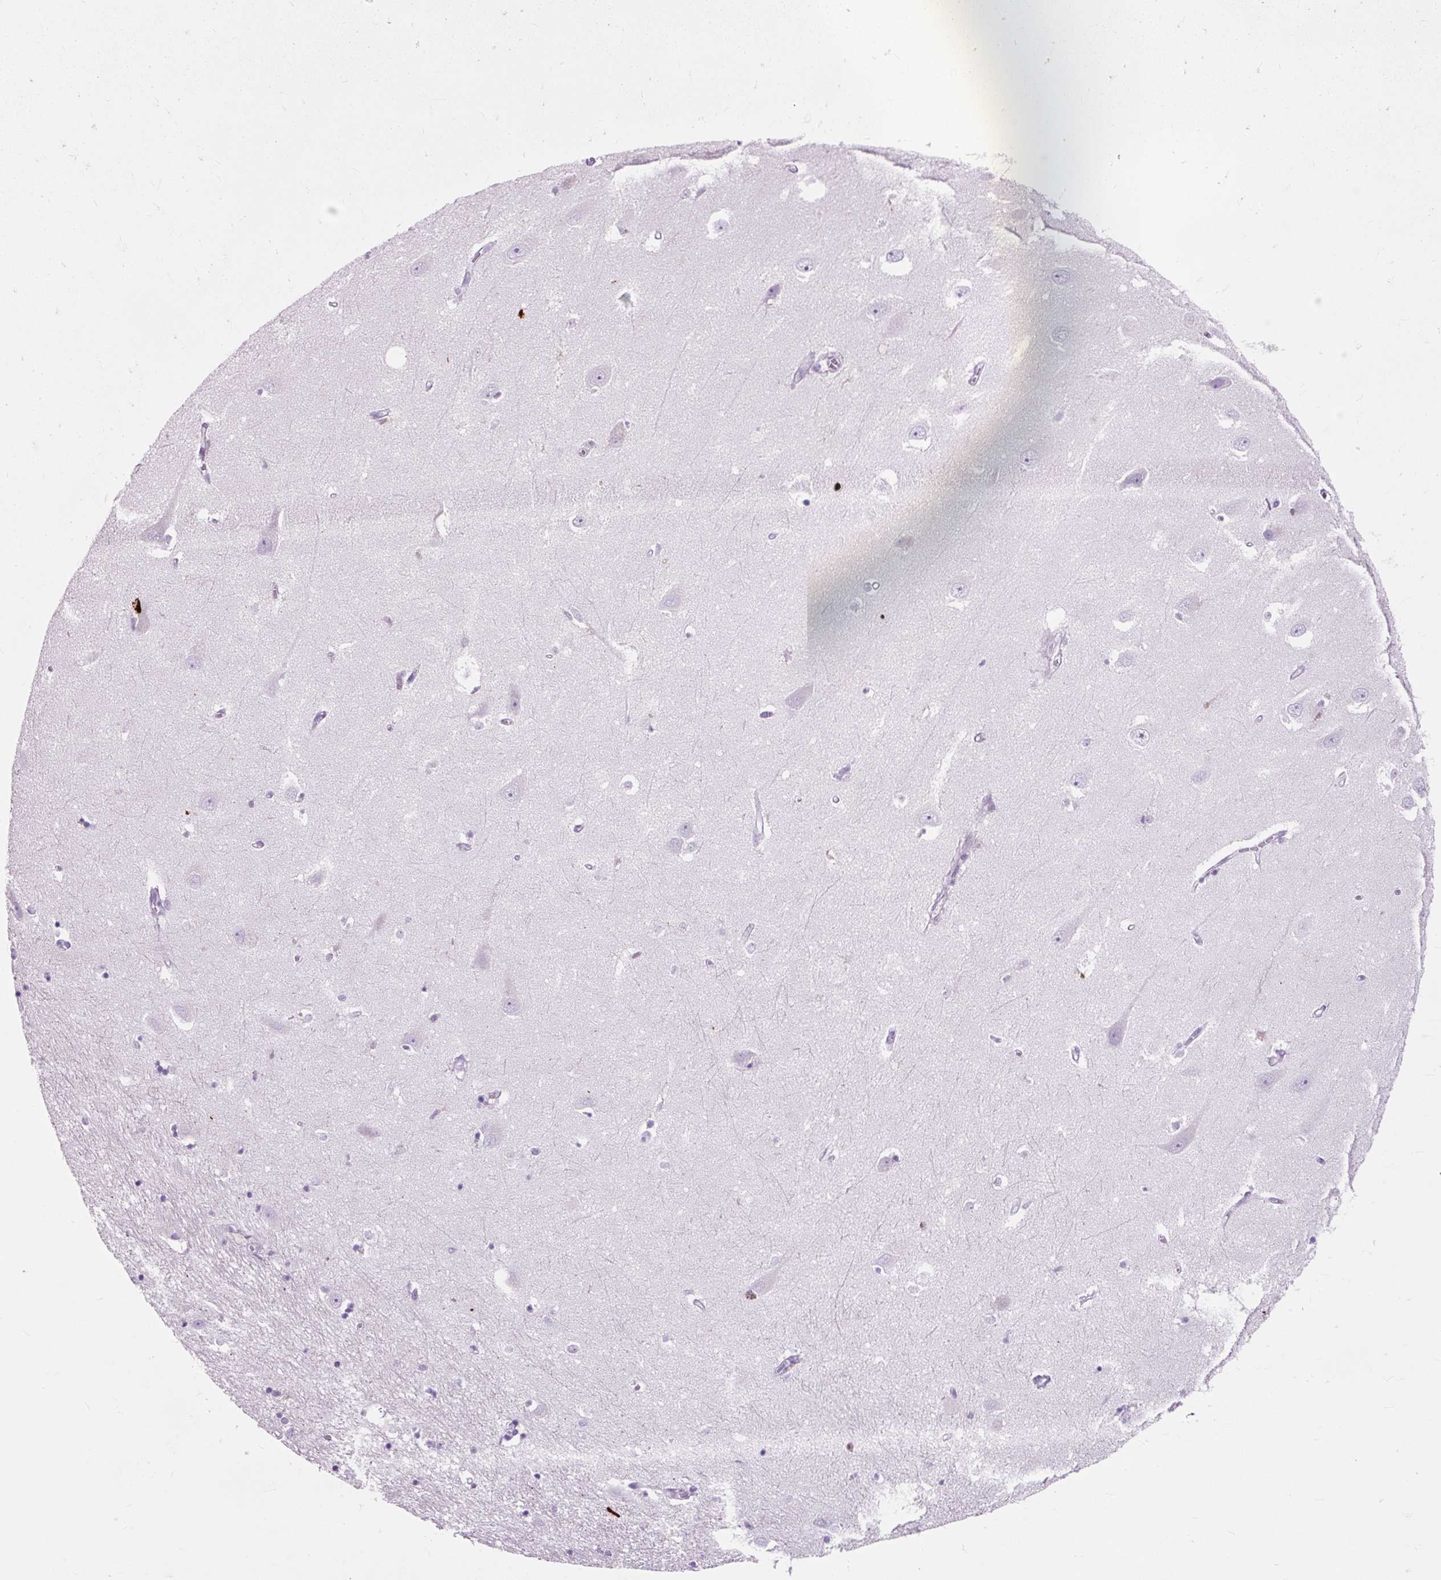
{"staining": {"intensity": "negative", "quantity": "none", "location": "none"}, "tissue": "hippocampus", "cell_type": "Glial cells", "image_type": "normal", "snomed": [{"axis": "morphology", "description": "Normal tissue, NOS"}, {"axis": "topography", "description": "Hippocampus"}], "caption": "Glial cells are negative for protein expression in normal human hippocampus. The staining is performed using DAB brown chromogen with nuclei counter-stained in using hematoxylin.", "gene": "OR10A7", "patient": {"sex": "female", "age": 64}}